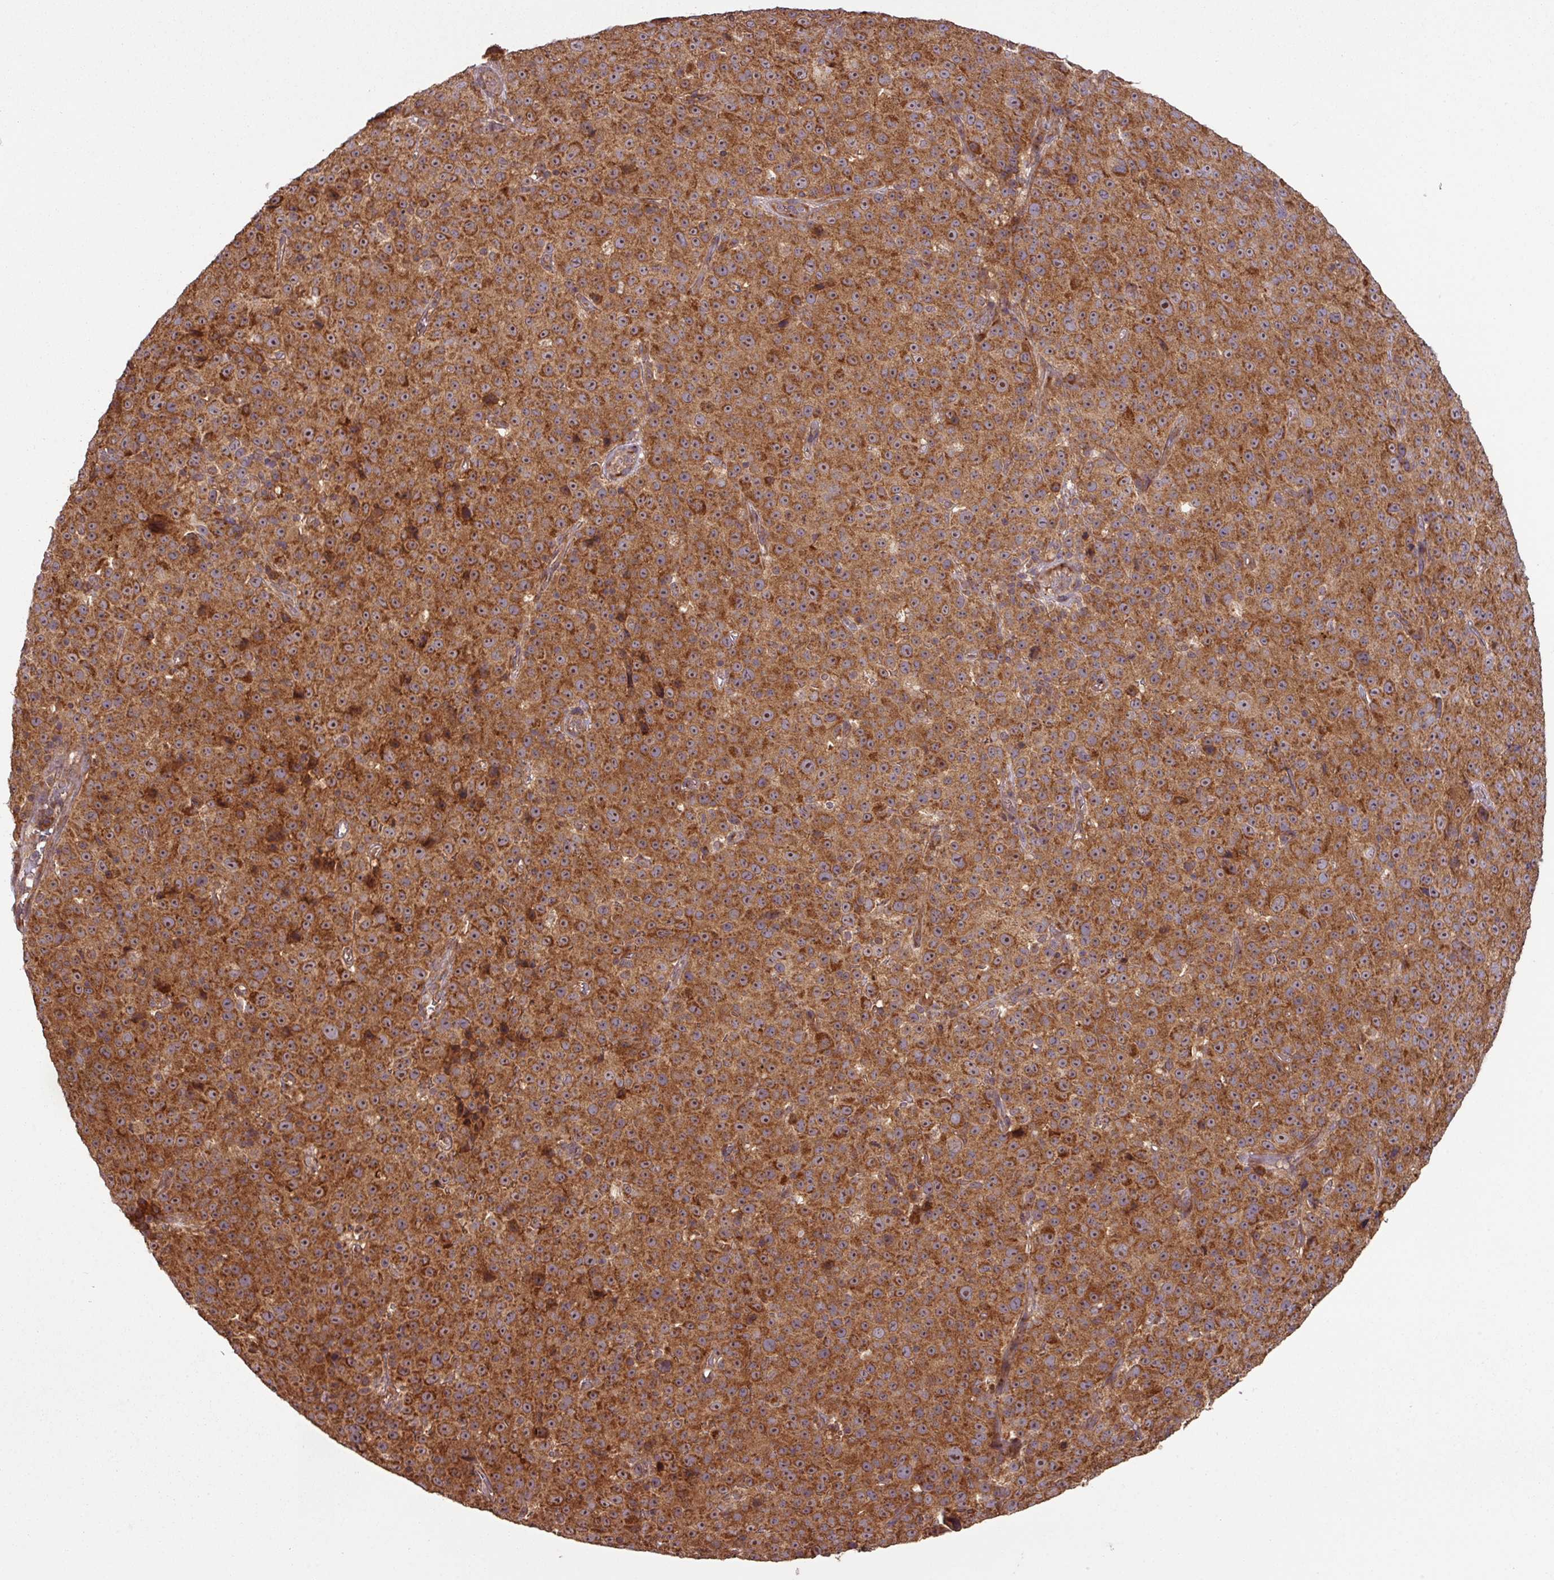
{"staining": {"intensity": "strong", "quantity": ">75%", "location": "cytoplasmic/membranous,nuclear"}, "tissue": "melanoma", "cell_type": "Tumor cells", "image_type": "cancer", "snomed": [{"axis": "morphology", "description": "Malignant melanoma, Metastatic site"}, {"axis": "topography", "description": "Skin"}, {"axis": "topography", "description": "Lymph node"}], "caption": "Protein expression analysis of malignant melanoma (metastatic site) displays strong cytoplasmic/membranous and nuclear staining in about >75% of tumor cells.", "gene": "MRRF", "patient": {"sex": "male", "age": 66}}